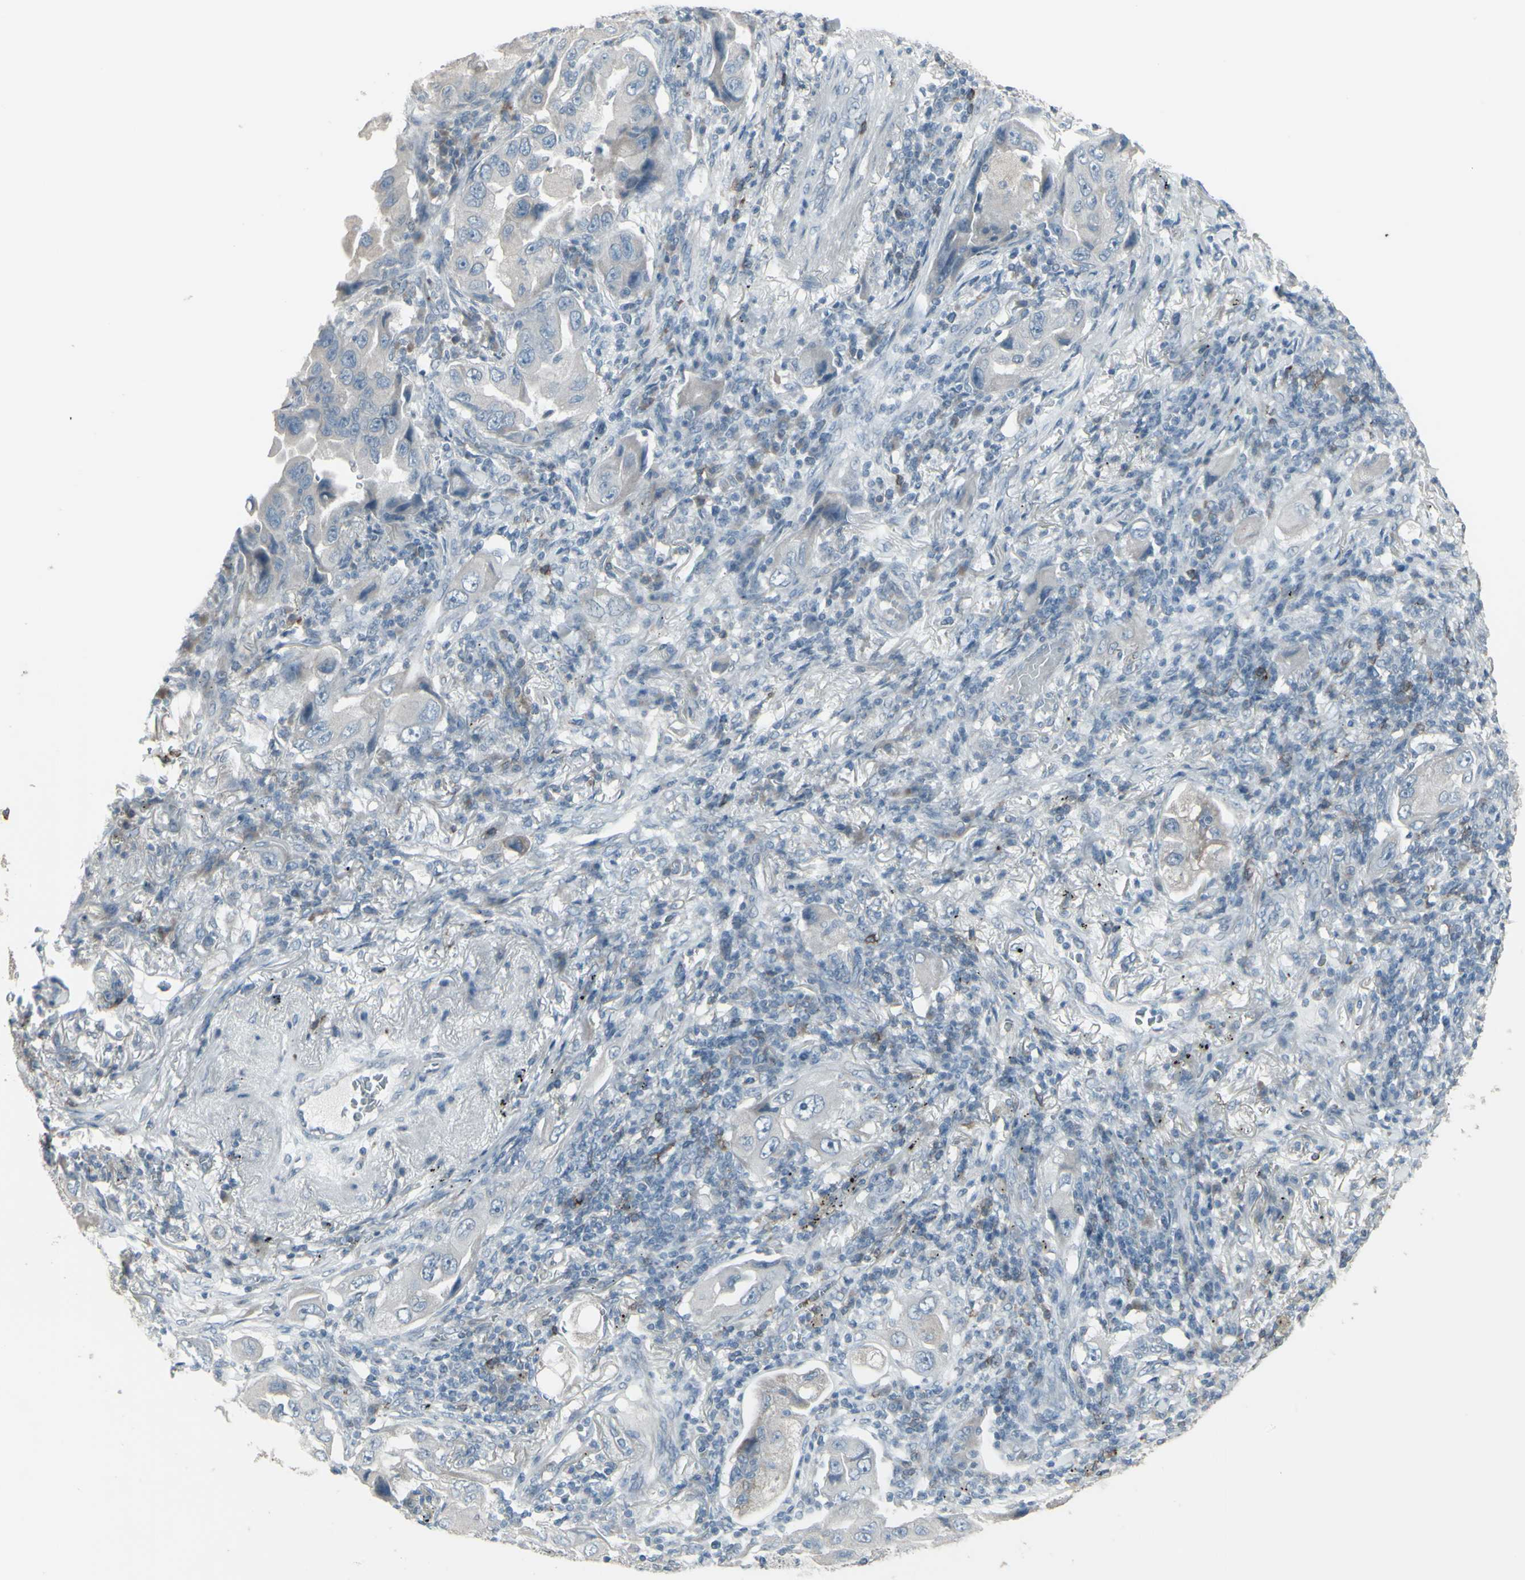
{"staining": {"intensity": "negative", "quantity": "none", "location": "none"}, "tissue": "lung cancer", "cell_type": "Tumor cells", "image_type": "cancer", "snomed": [{"axis": "morphology", "description": "Adenocarcinoma, NOS"}, {"axis": "topography", "description": "Lung"}], "caption": "High magnification brightfield microscopy of lung cancer stained with DAB (brown) and counterstained with hematoxylin (blue): tumor cells show no significant expression. Brightfield microscopy of immunohistochemistry stained with DAB (3,3'-diaminobenzidine) (brown) and hematoxylin (blue), captured at high magnification.", "gene": "CD79B", "patient": {"sex": "female", "age": 65}}